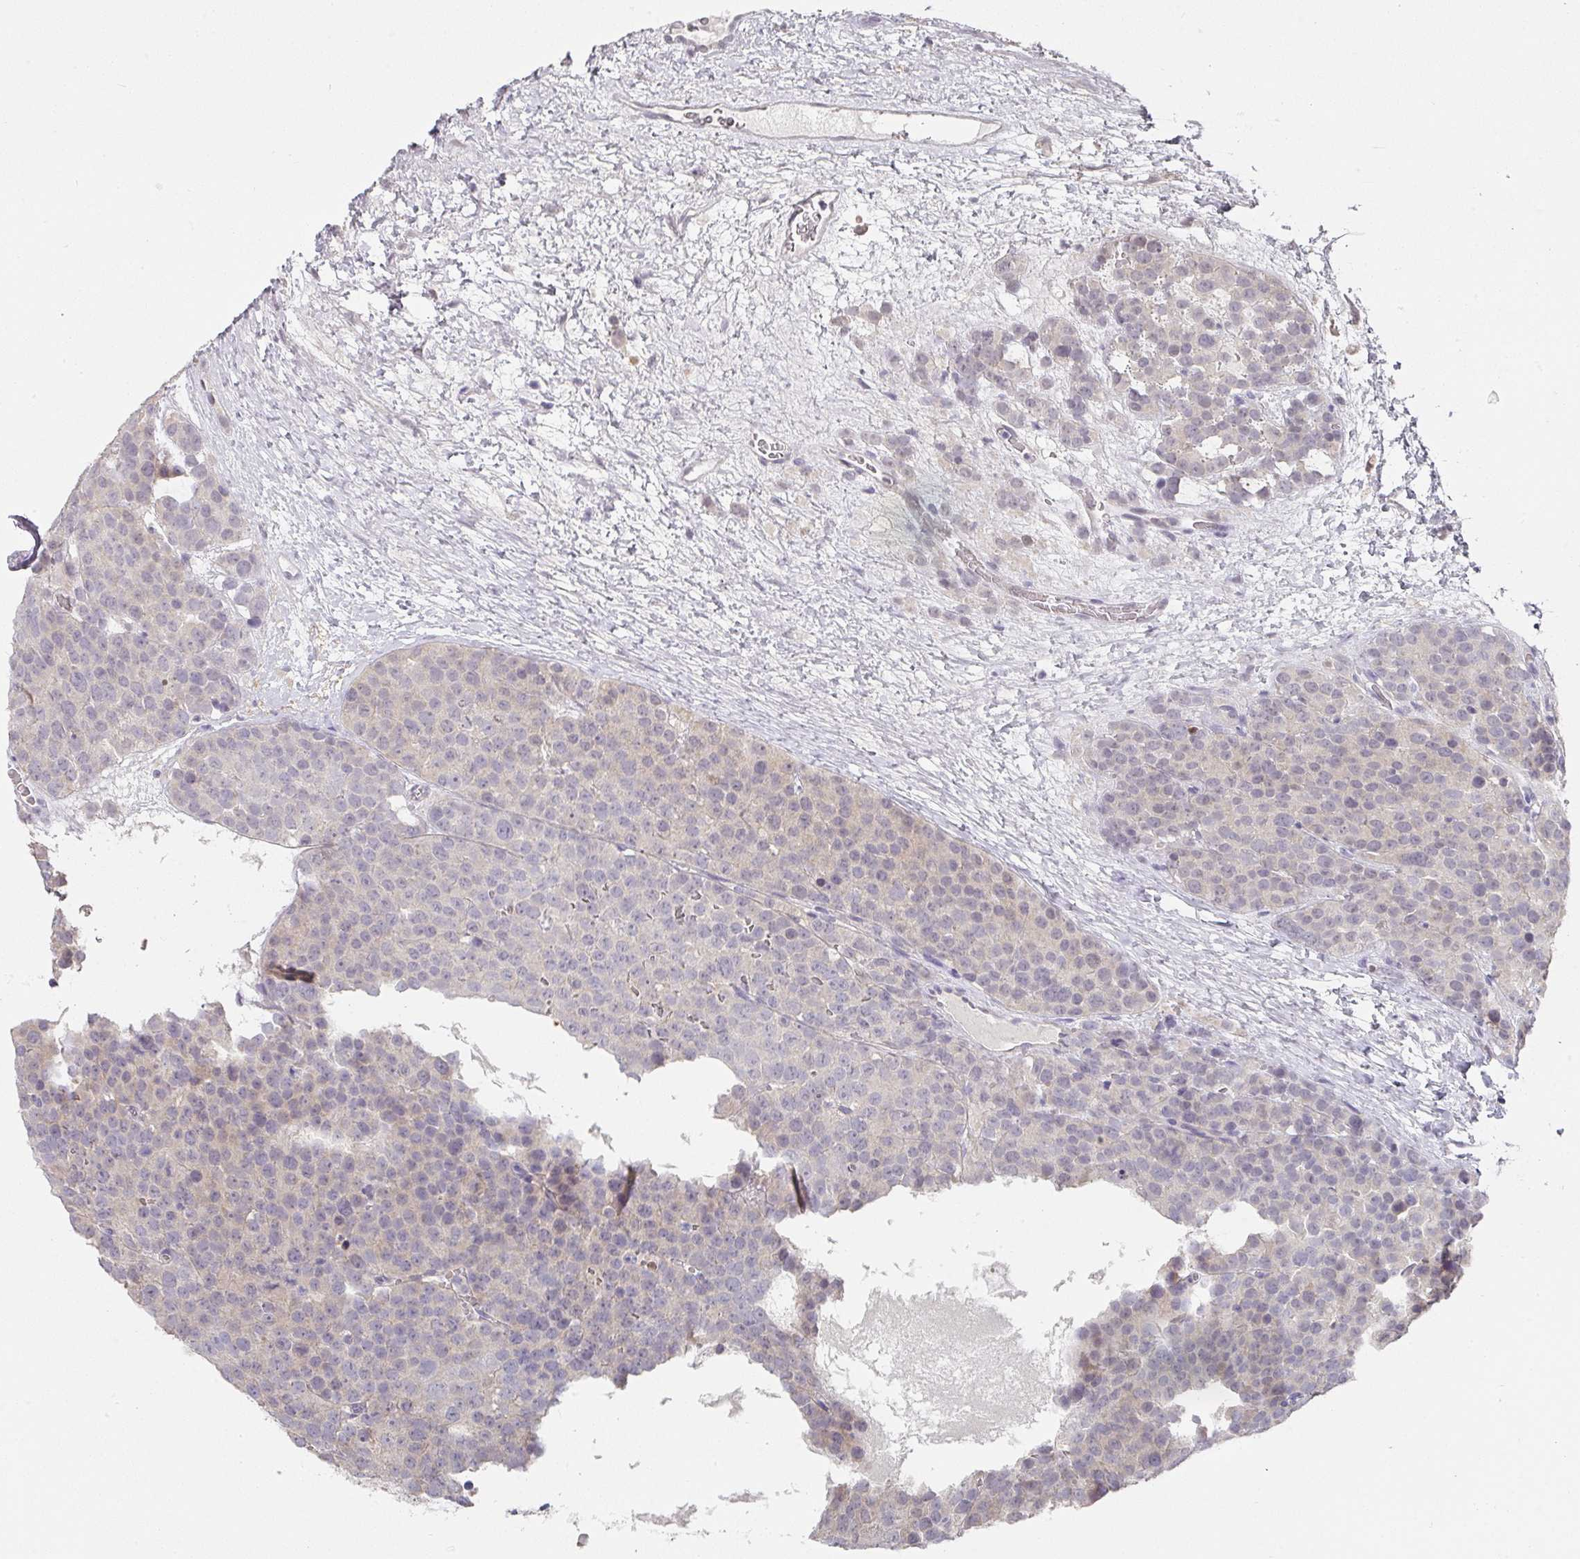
{"staining": {"intensity": "negative", "quantity": "none", "location": "none"}, "tissue": "testis cancer", "cell_type": "Tumor cells", "image_type": "cancer", "snomed": [{"axis": "morphology", "description": "Seminoma, NOS"}, {"axis": "topography", "description": "Testis"}], "caption": "A histopathology image of human testis cancer (seminoma) is negative for staining in tumor cells.", "gene": "FOXN4", "patient": {"sex": "male", "age": 71}}